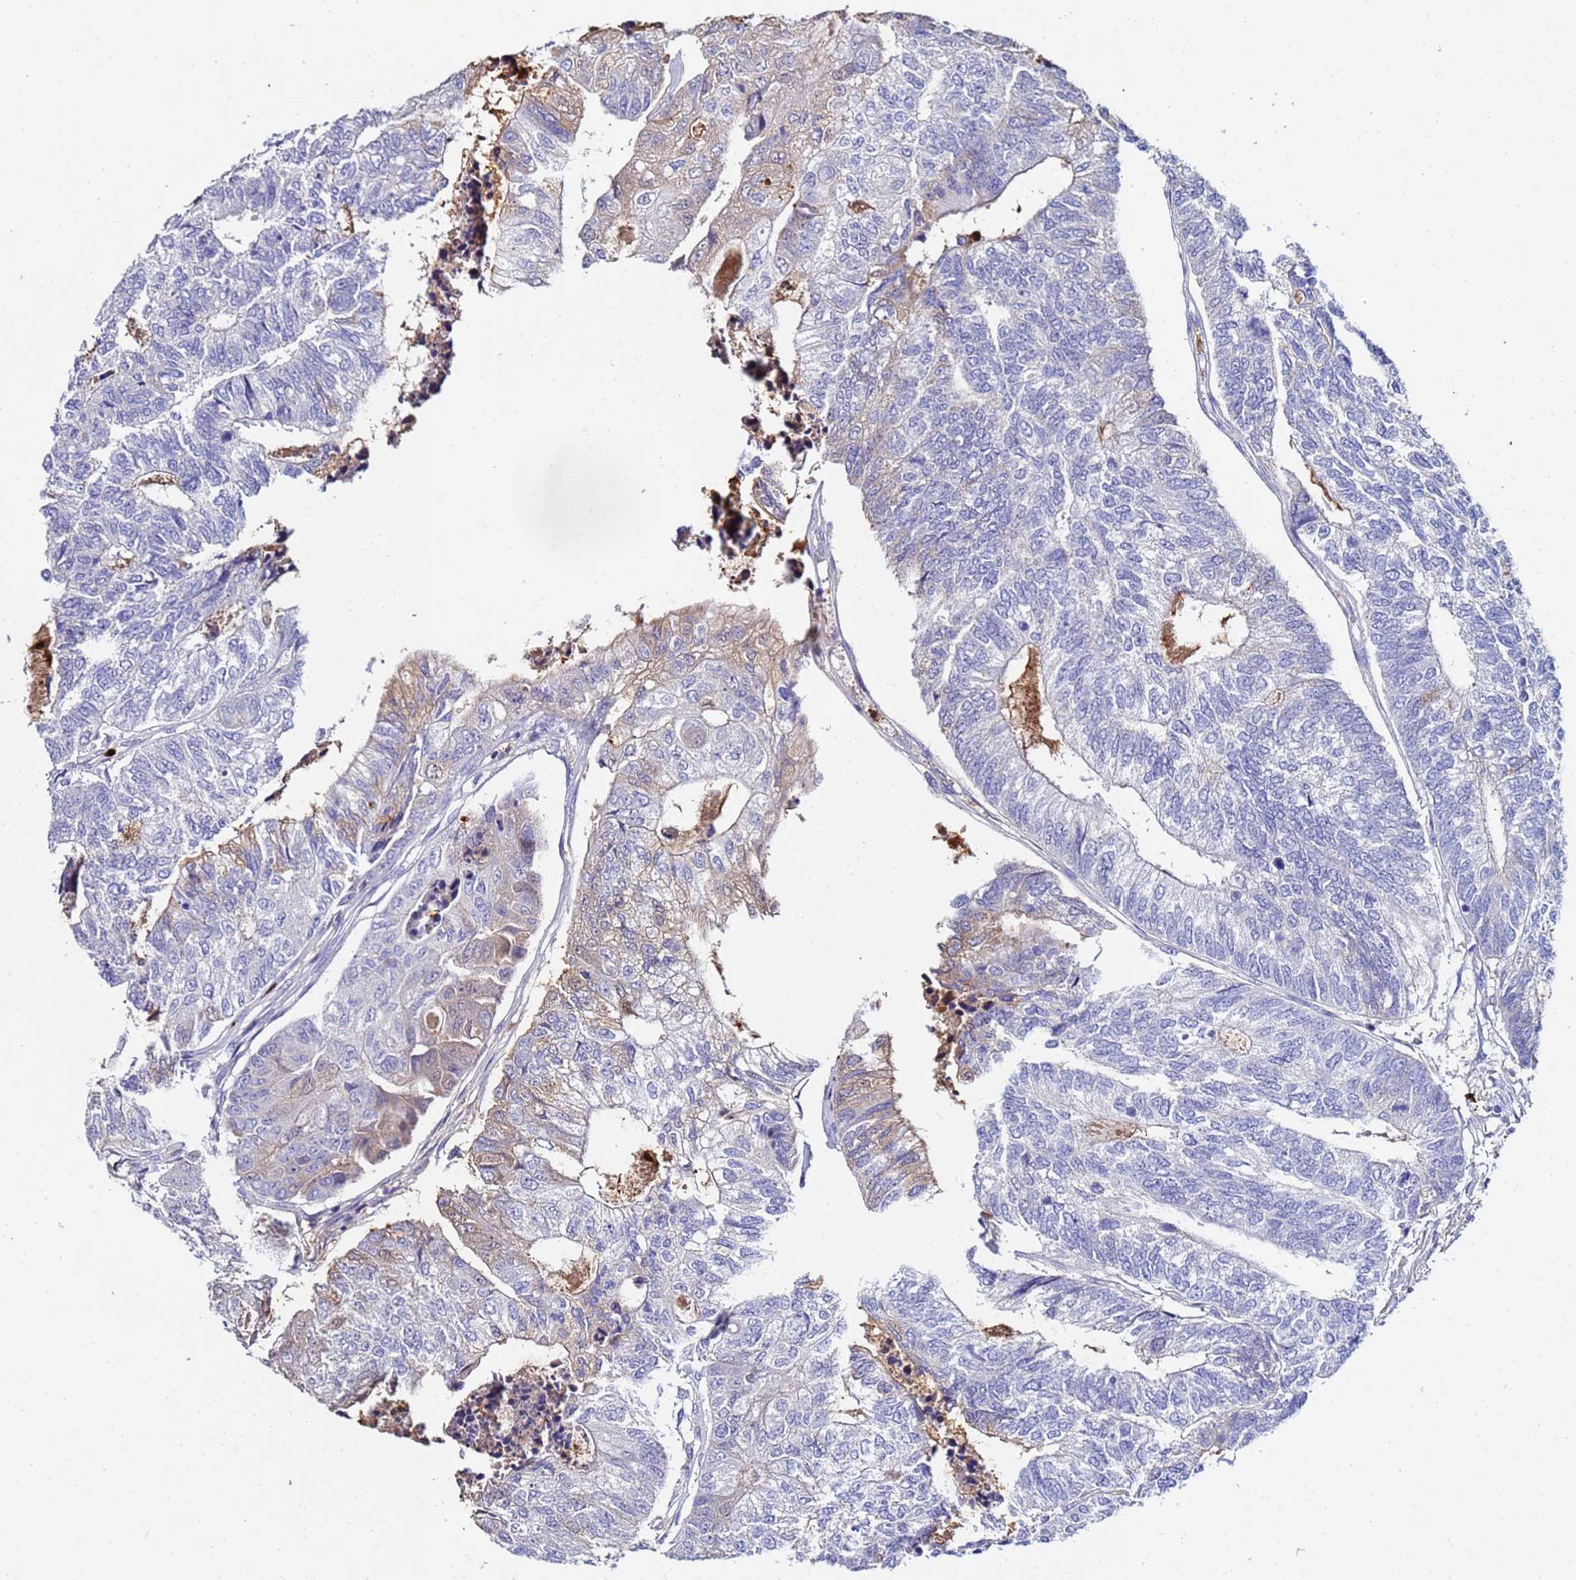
{"staining": {"intensity": "weak", "quantity": "<25%", "location": "cytoplasmic/membranous"}, "tissue": "colorectal cancer", "cell_type": "Tumor cells", "image_type": "cancer", "snomed": [{"axis": "morphology", "description": "Adenocarcinoma, NOS"}, {"axis": "topography", "description": "Colon"}], "caption": "A micrograph of human colorectal cancer is negative for staining in tumor cells.", "gene": "TUBAL3", "patient": {"sex": "female", "age": 67}}